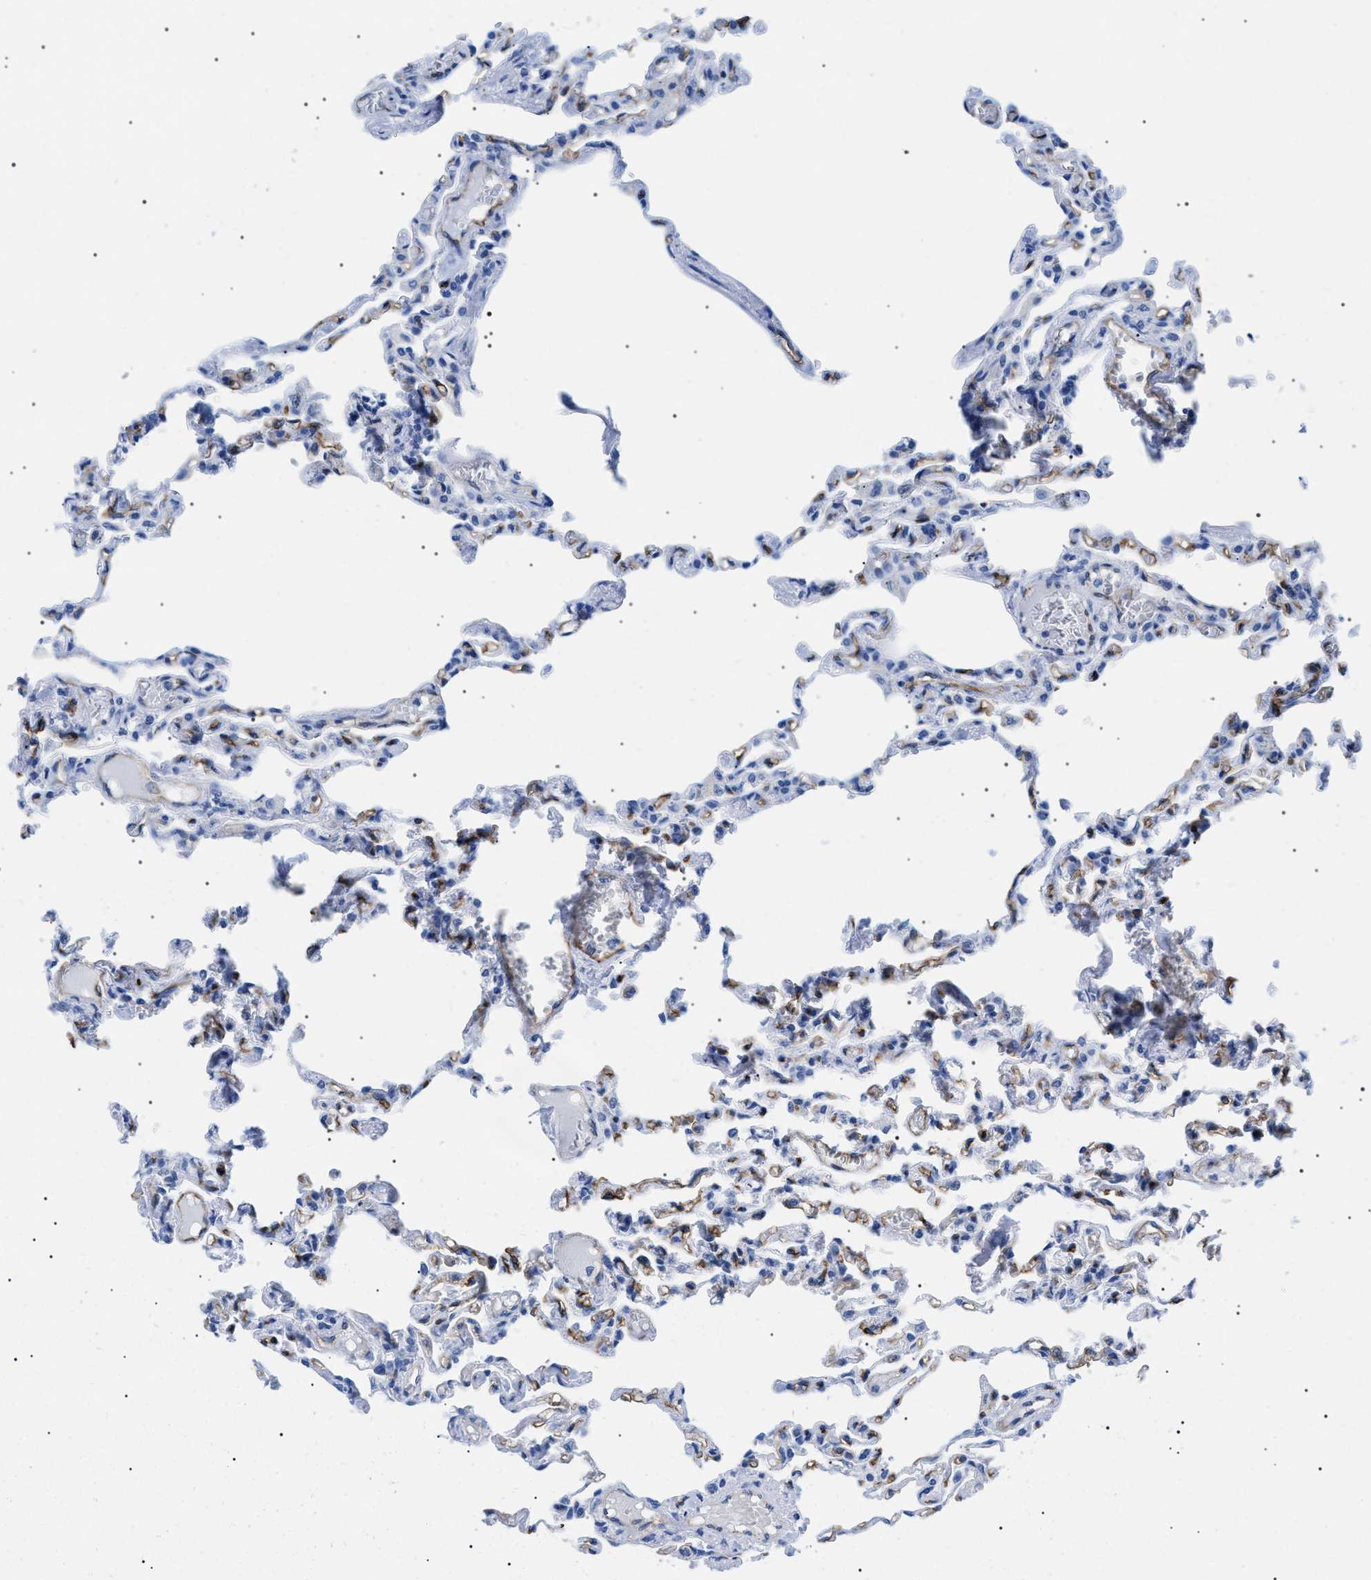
{"staining": {"intensity": "negative", "quantity": "none", "location": "none"}, "tissue": "lung", "cell_type": "Alveolar cells", "image_type": "normal", "snomed": [{"axis": "morphology", "description": "Normal tissue, NOS"}, {"axis": "topography", "description": "Lung"}], "caption": "Immunohistochemistry image of normal human lung stained for a protein (brown), which displays no staining in alveolar cells. (DAB (3,3'-diaminobenzidine) immunohistochemistry, high magnification).", "gene": "PODXL", "patient": {"sex": "male", "age": 21}}